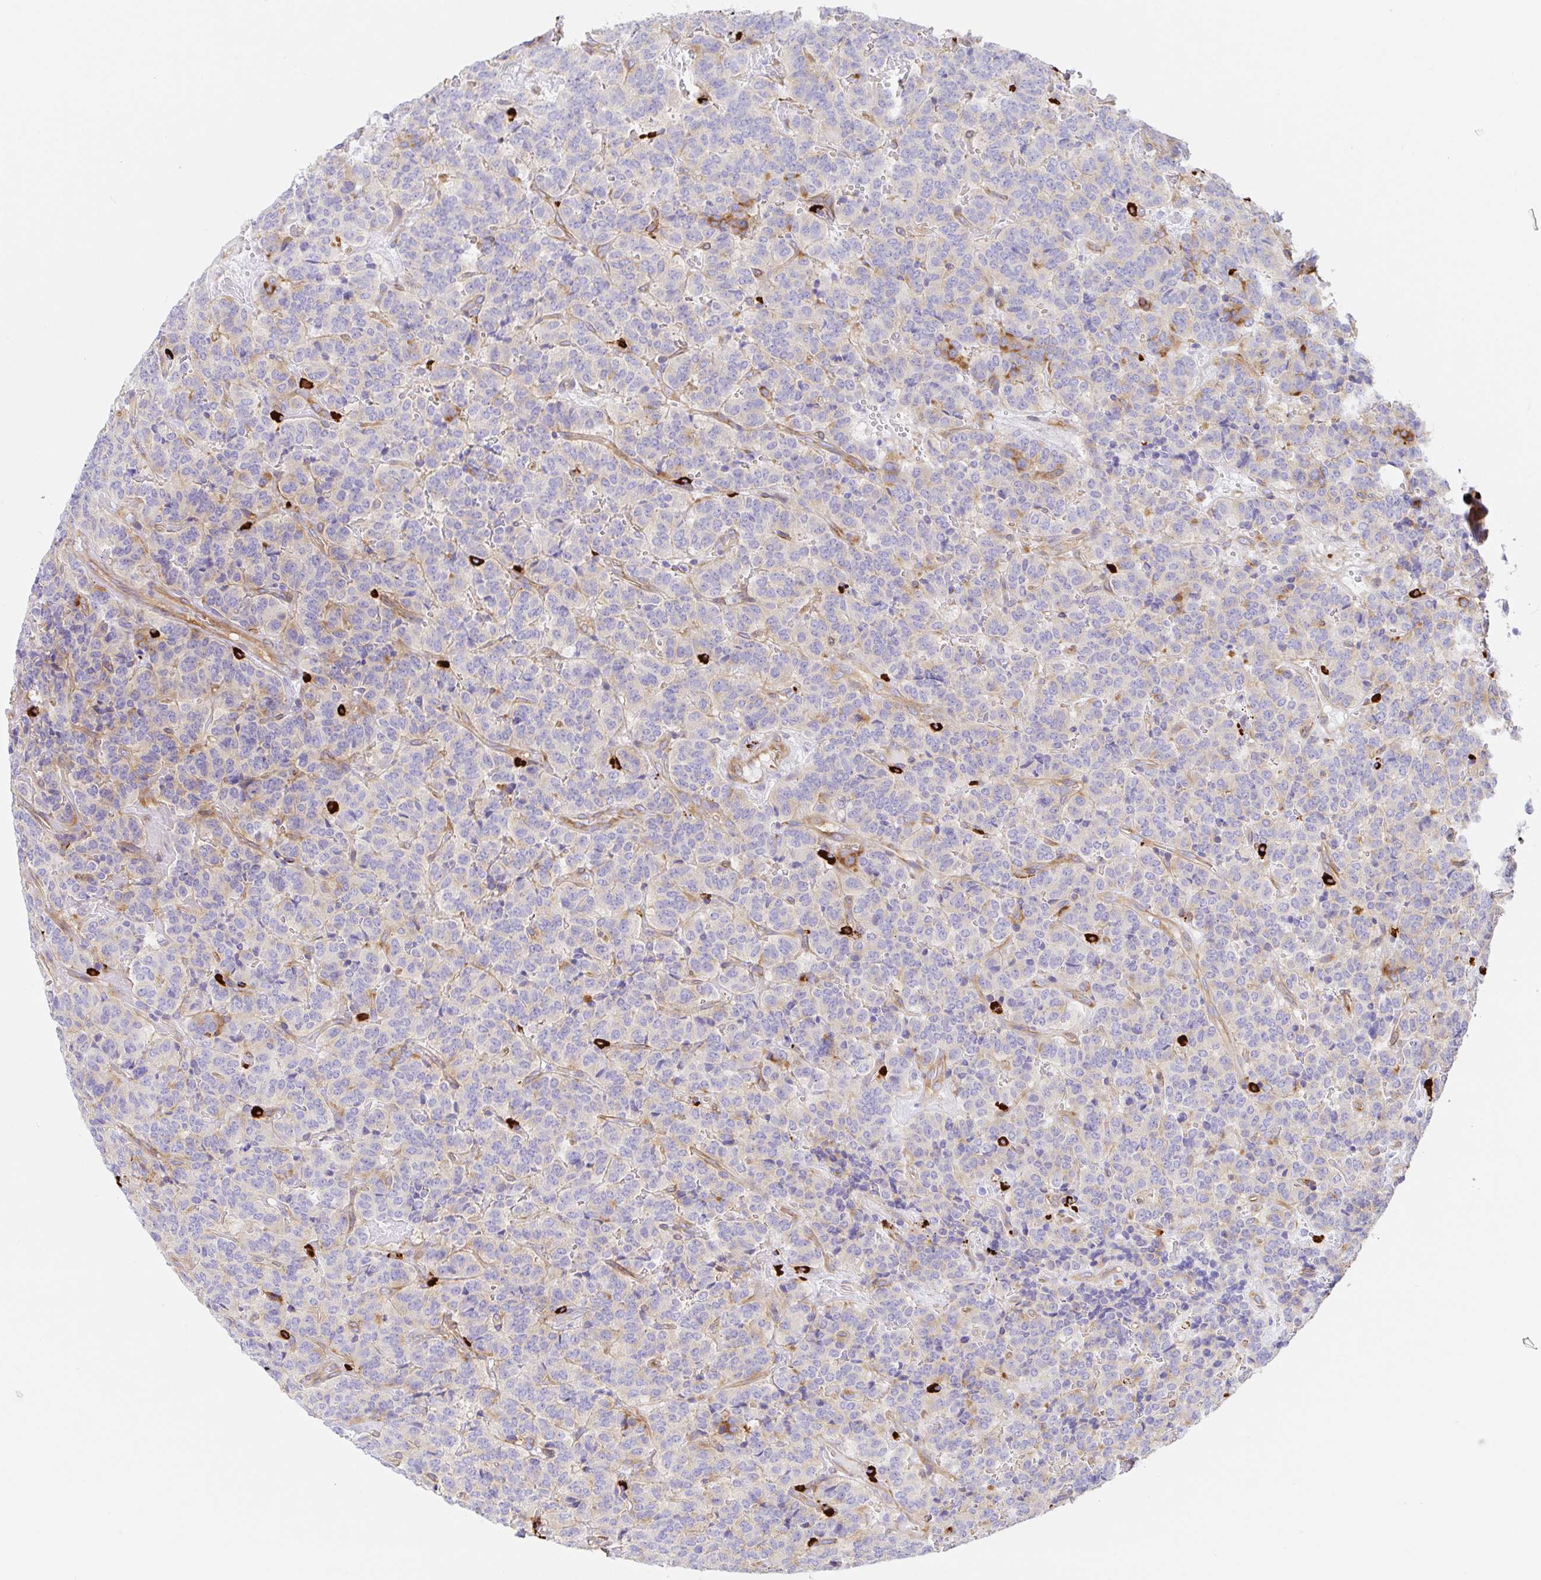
{"staining": {"intensity": "weak", "quantity": "25%-75%", "location": "cytoplasmic/membranous"}, "tissue": "carcinoid", "cell_type": "Tumor cells", "image_type": "cancer", "snomed": [{"axis": "morphology", "description": "Carcinoid, malignant, NOS"}, {"axis": "topography", "description": "Pancreas"}], "caption": "Weak cytoplasmic/membranous expression is present in approximately 25%-75% of tumor cells in malignant carcinoid. The staining was performed using DAB (3,3'-diaminobenzidine), with brown indicating positive protein expression. Nuclei are stained blue with hematoxylin.", "gene": "DOCK1", "patient": {"sex": "male", "age": 36}}